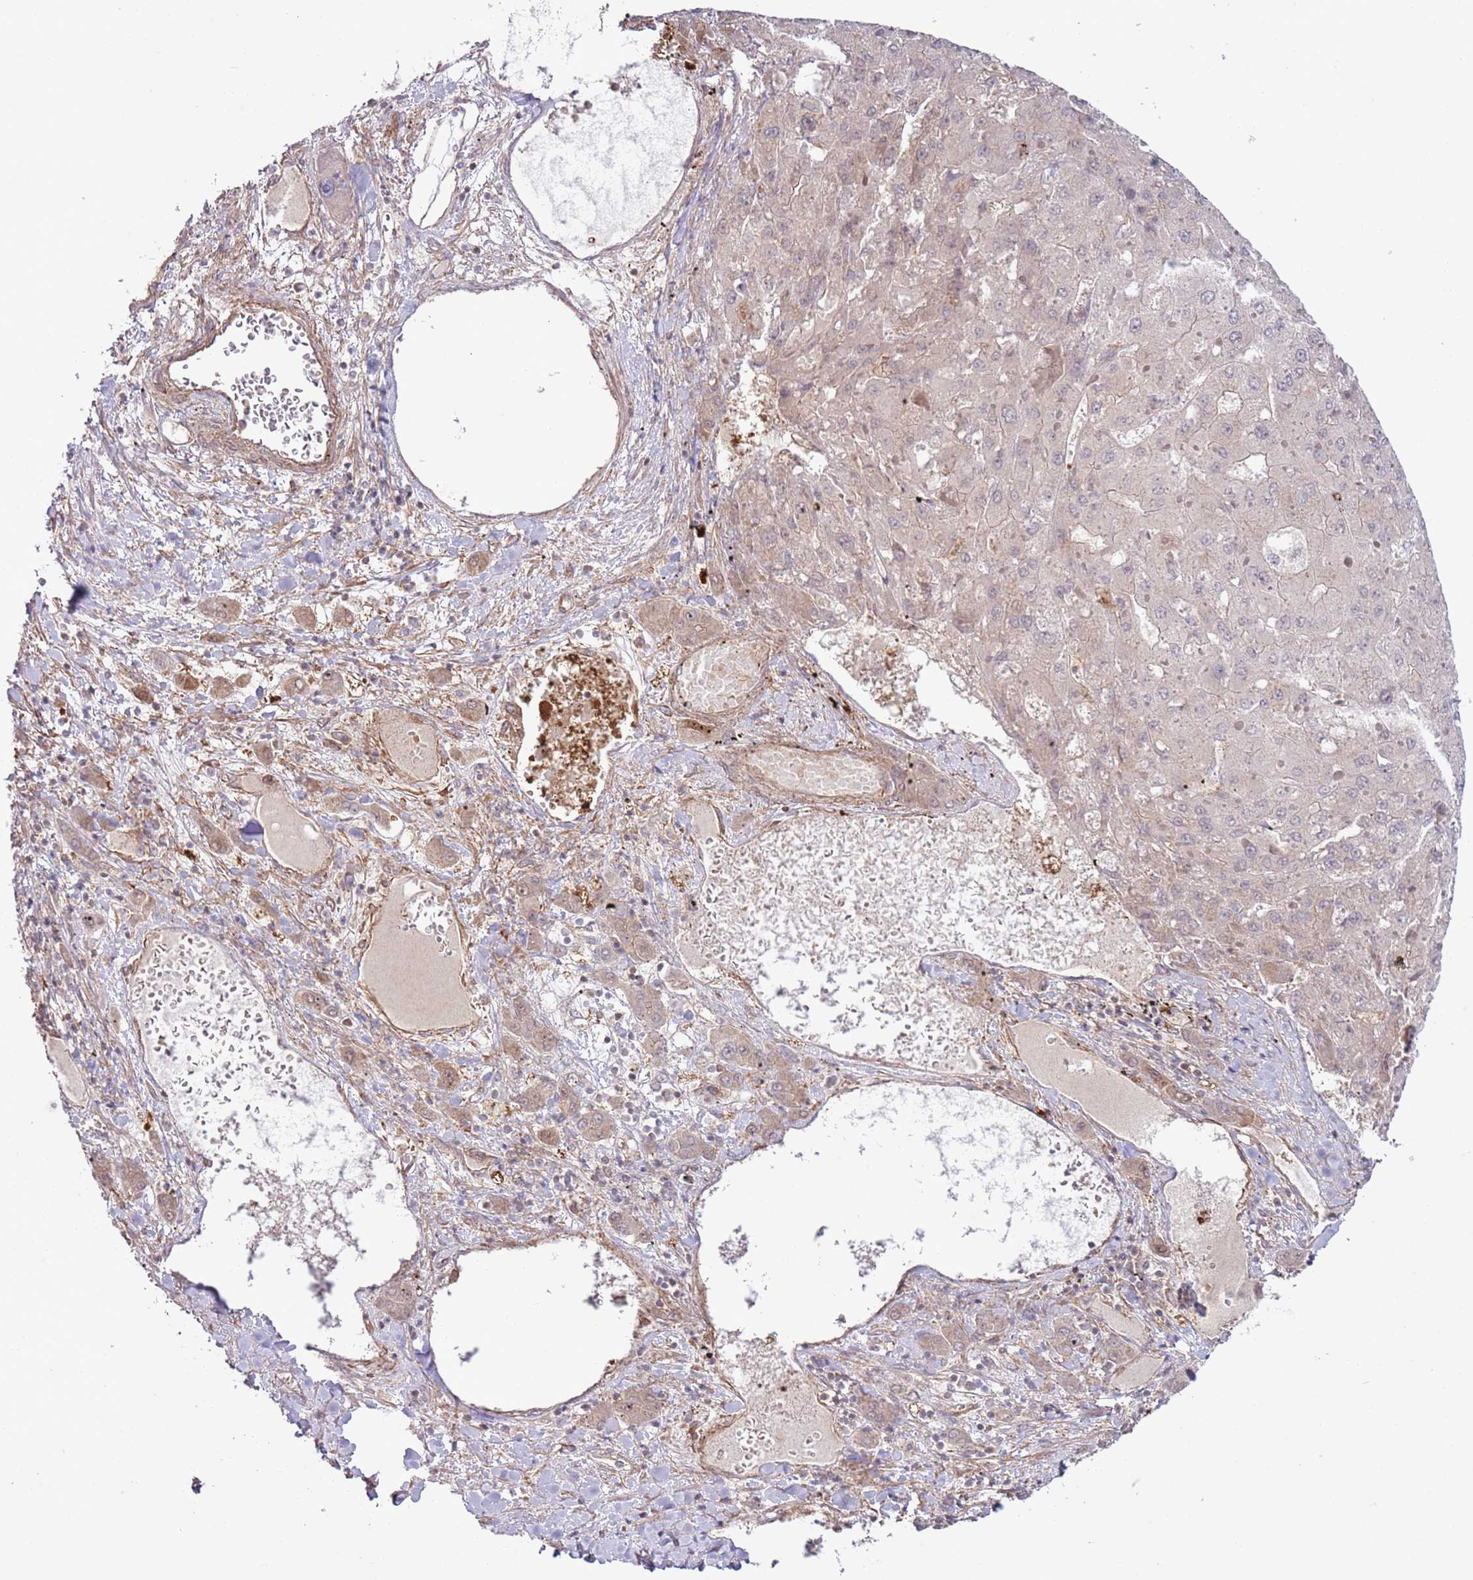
{"staining": {"intensity": "weak", "quantity": "25%-75%", "location": "cytoplasmic/membranous"}, "tissue": "liver cancer", "cell_type": "Tumor cells", "image_type": "cancer", "snomed": [{"axis": "morphology", "description": "Carcinoma, Hepatocellular, NOS"}, {"axis": "topography", "description": "Liver"}], "caption": "The micrograph demonstrates a brown stain indicating the presence of a protein in the cytoplasmic/membranous of tumor cells in liver cancer (hepatocellular carcinoma).", "gene": "LPIN2", "patient": {"sex": "female", "age": 73}}